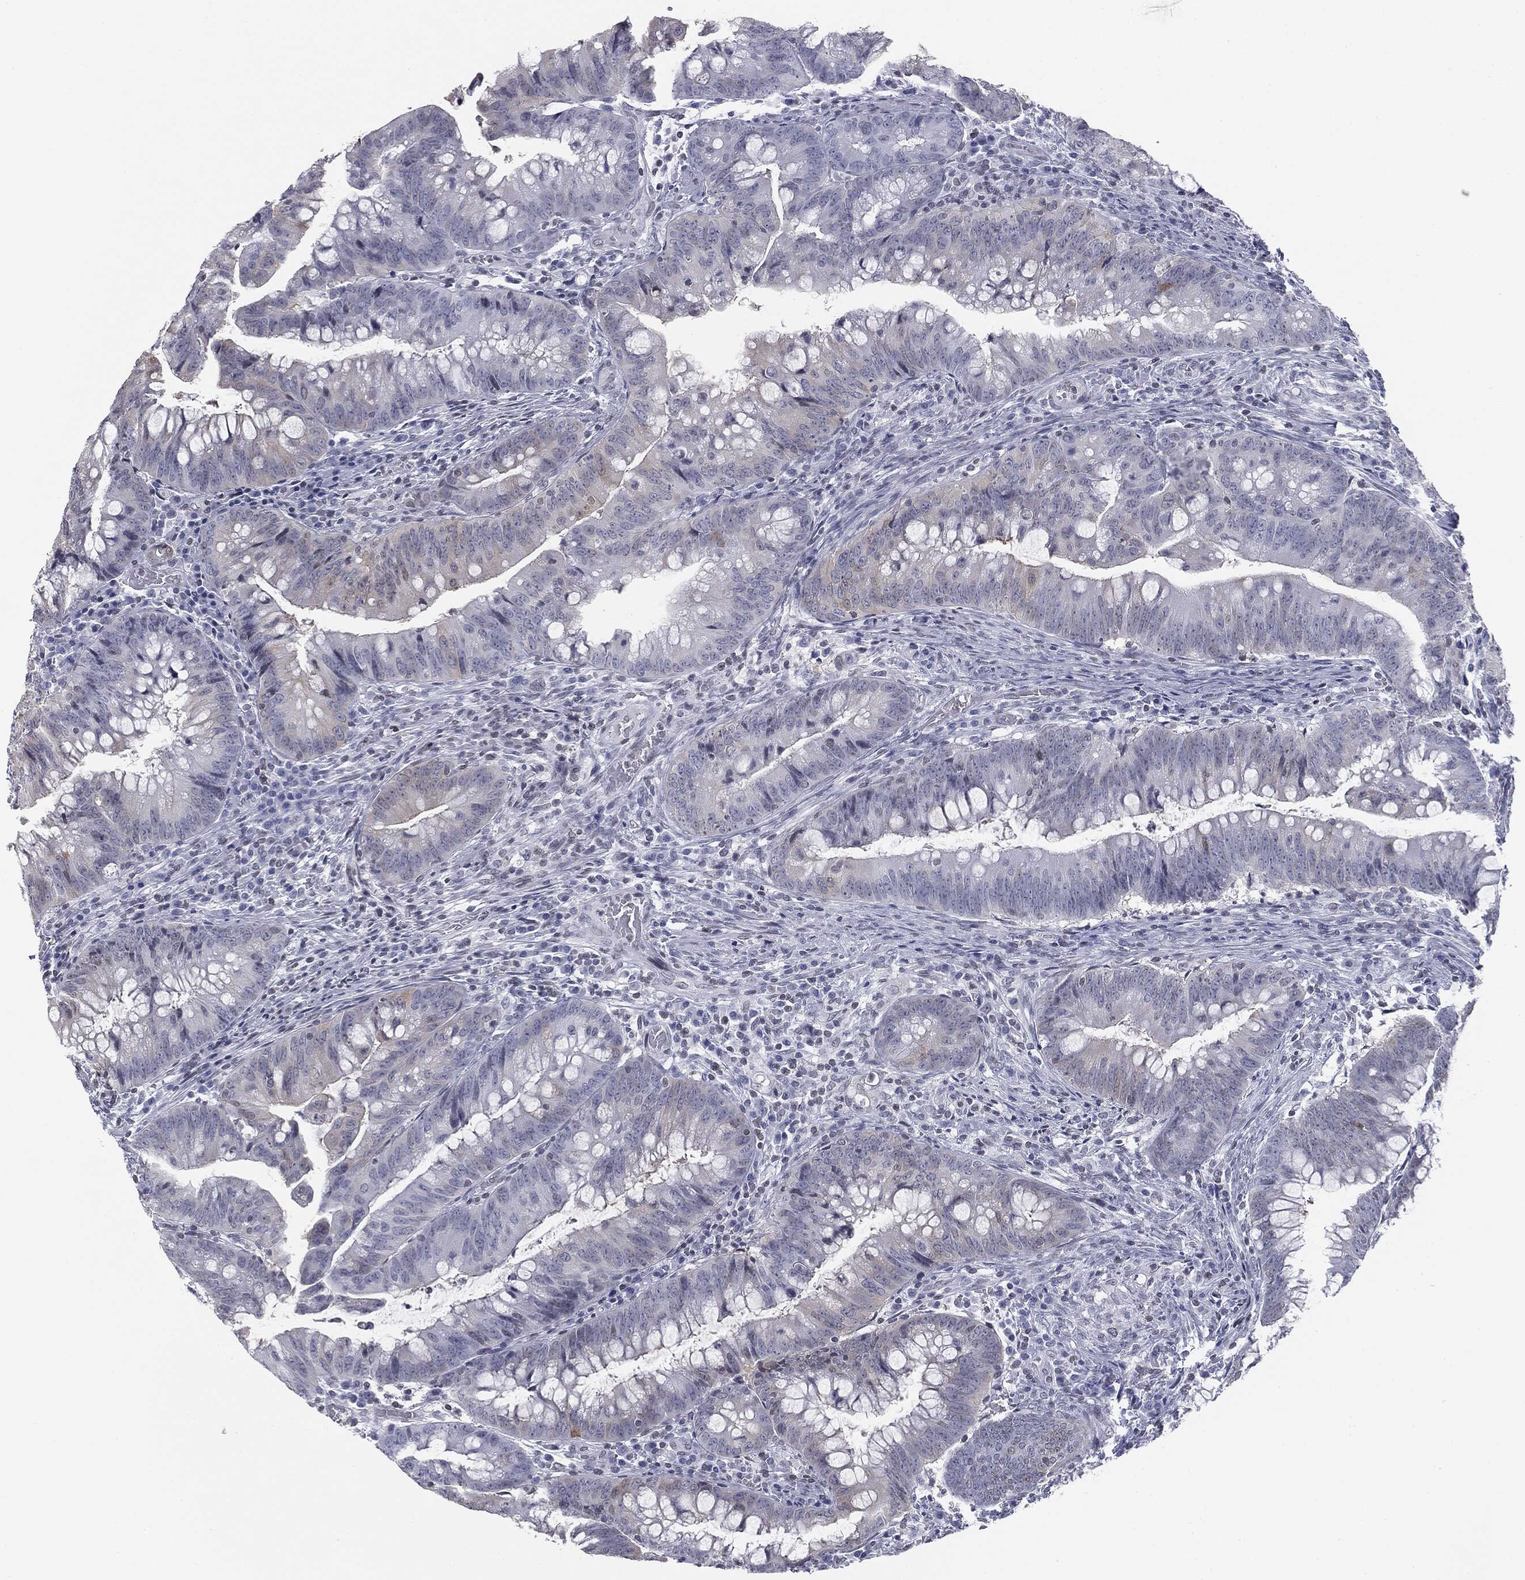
{"staining": {"intensity": "moderate", "quantity": "<25%", "location": "cytoplasmic/membranous"}, "tissue": "colorectal cancer", "cell_type": "Tumor cells", "image_type": "cancer", "snomed": [{"axis": "morphology", "description": "Adenocarcinoma, NOS"}, {"axis": "topography", "description": "Colon"}], "caption": "There is low levels of moderate cytoplasmic/membranous positivity in tumor cells of adenocarcinoma (colorectal), as demonstrated by immunohistochemical staining (brown color).", "gene": "ALDOB", "patient": {"sex": "male", "age": 62}}